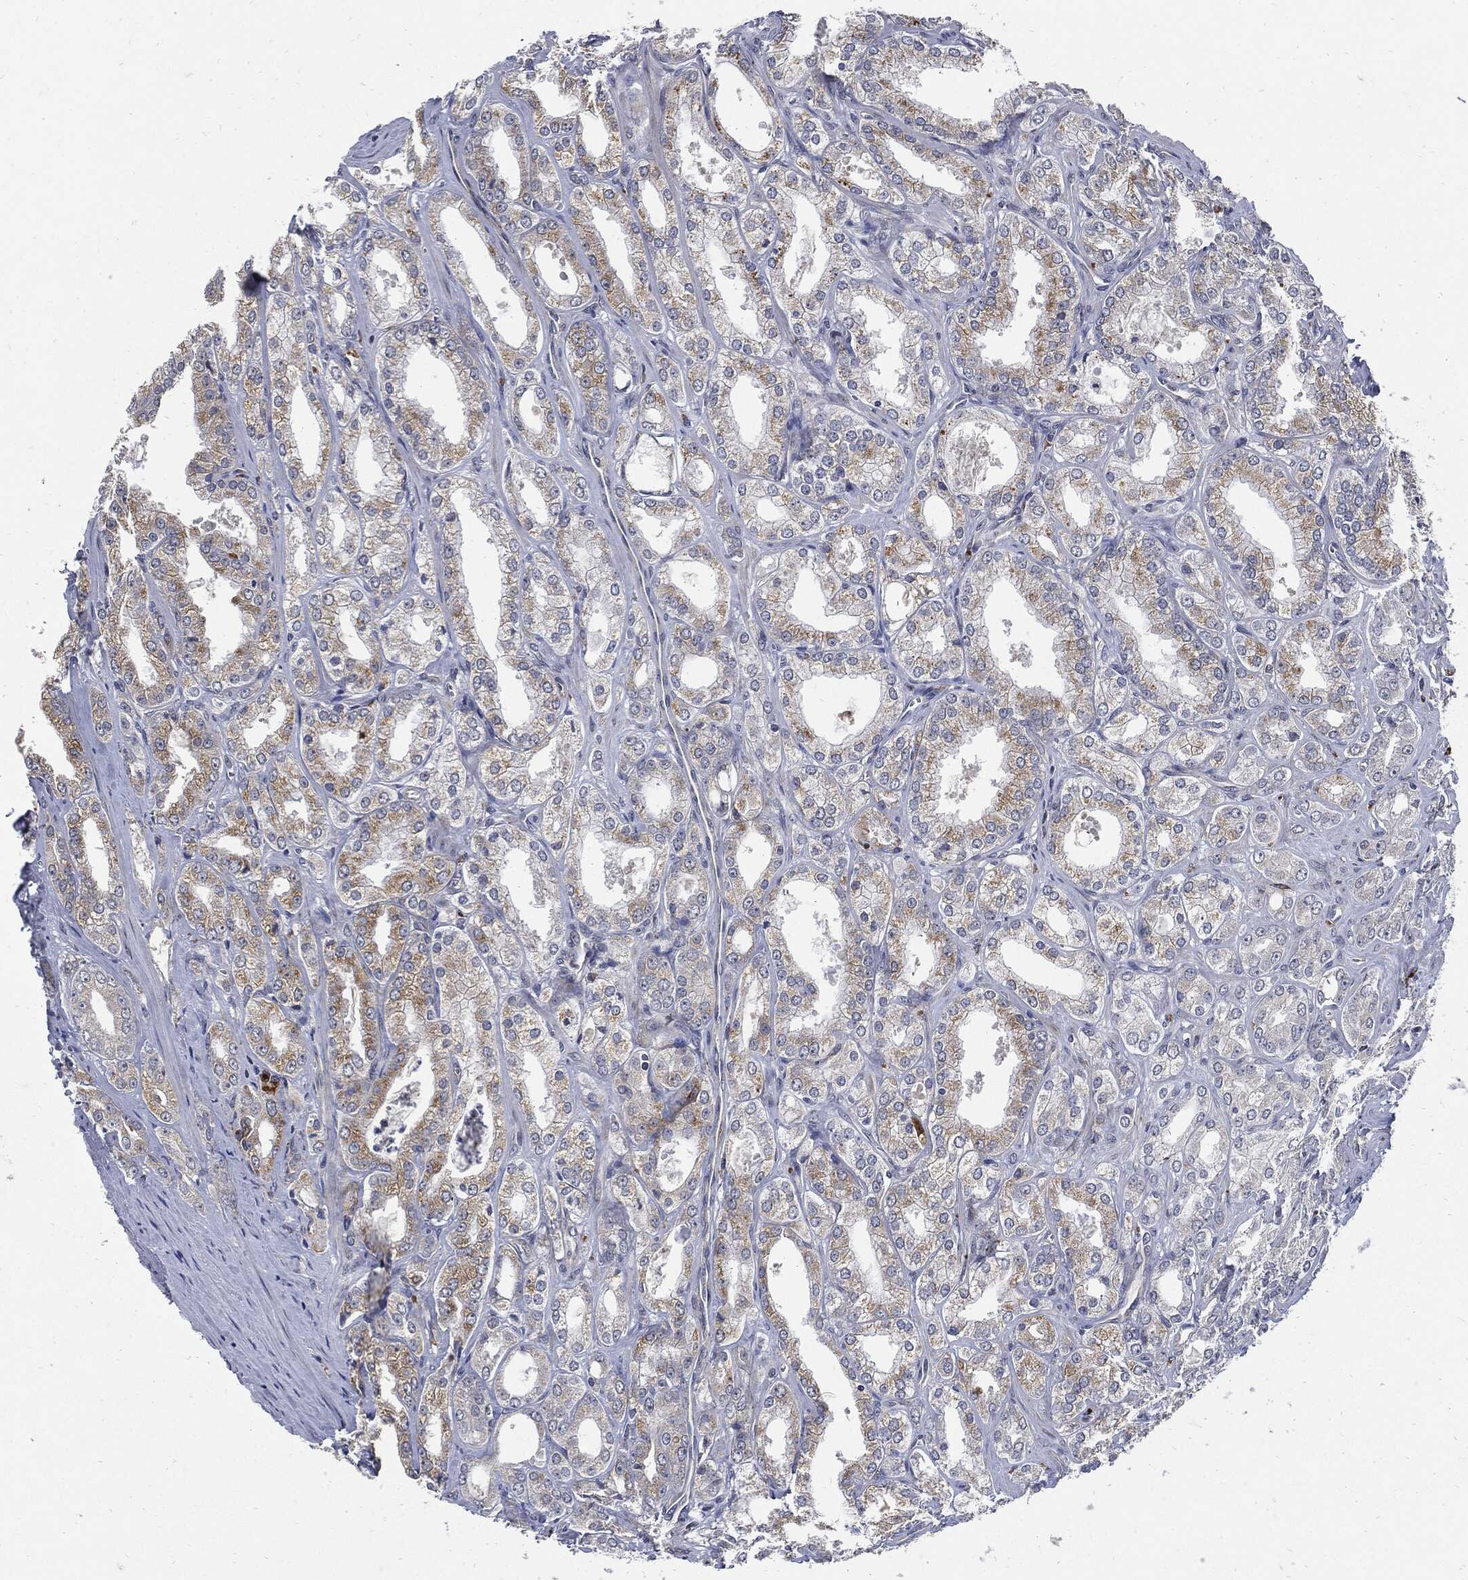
{"staining": {"intensity": "moderate", "quantity": "25%-75%", "location": "cytoplasmic/membranous"}, "tissue": "prostate cancer", "cell_type": "Tumor cells", "image_type": "cancer", "snomed": [{"axis": "morphology", "description": "Adenocarcinoma, NOS"}, {"axis": "morphology", "description": "Adenocarcinoma, High grade"}, {"axis": "topography", "description": "Prostate"}], "caption": "A high-resolution histopathology image shows immunohistochemistry (IHC) staining of high-grade adenocarcinoma (prostate), which exhibits moderate cytoplasmic/membranous staining in about 25%-75% of tumor cells. The staining was performed using DAB (3,3'-diaminobenzidine) to visualize the protein expression in brown, while the nuclei were stained in blue with hematoxylin (Magnification: 20x).", "gene": "SLC31A2", "patient": {"sex": "male", "age": 70}}